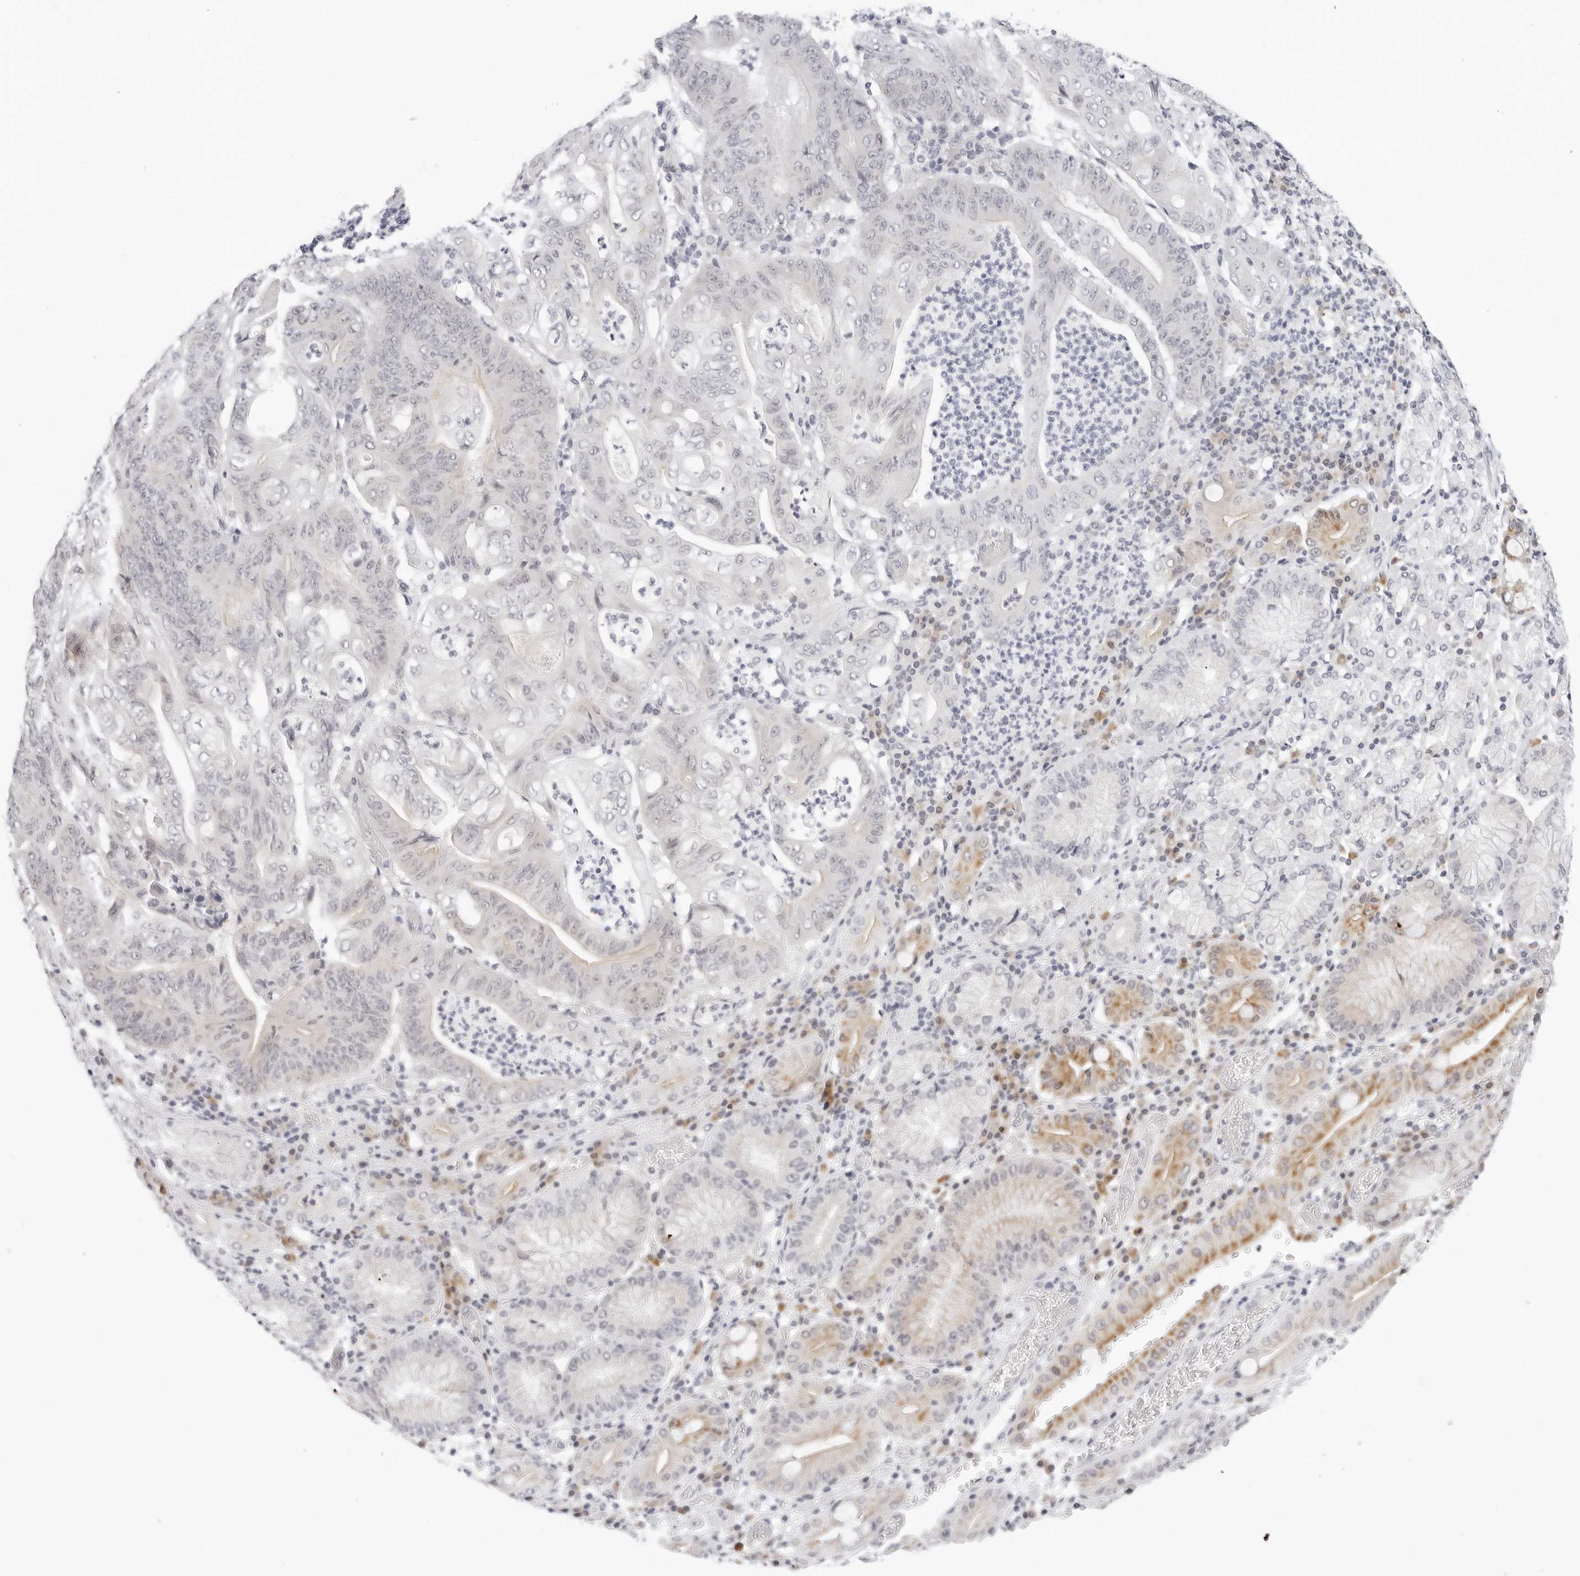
{"staining": {"intensity": "negative", "quantity": "none", "location": "none"}, "tissue": "stomach cancer", "cell_type": "Tumor cells", "image_type": "cancer", "snomed": [{"axis": "morphology", "description": "Adenocarcinoma, NOS"}, {"axis": "topography", "description": "Stomach"}], "caption": "Stomach cancer (adenocarcinoma) was stained to show a protein in brown. There is no significant positivity in tumor cells.", "gene": "EDN2", "patient": {"sex": "female", "age": 73}}